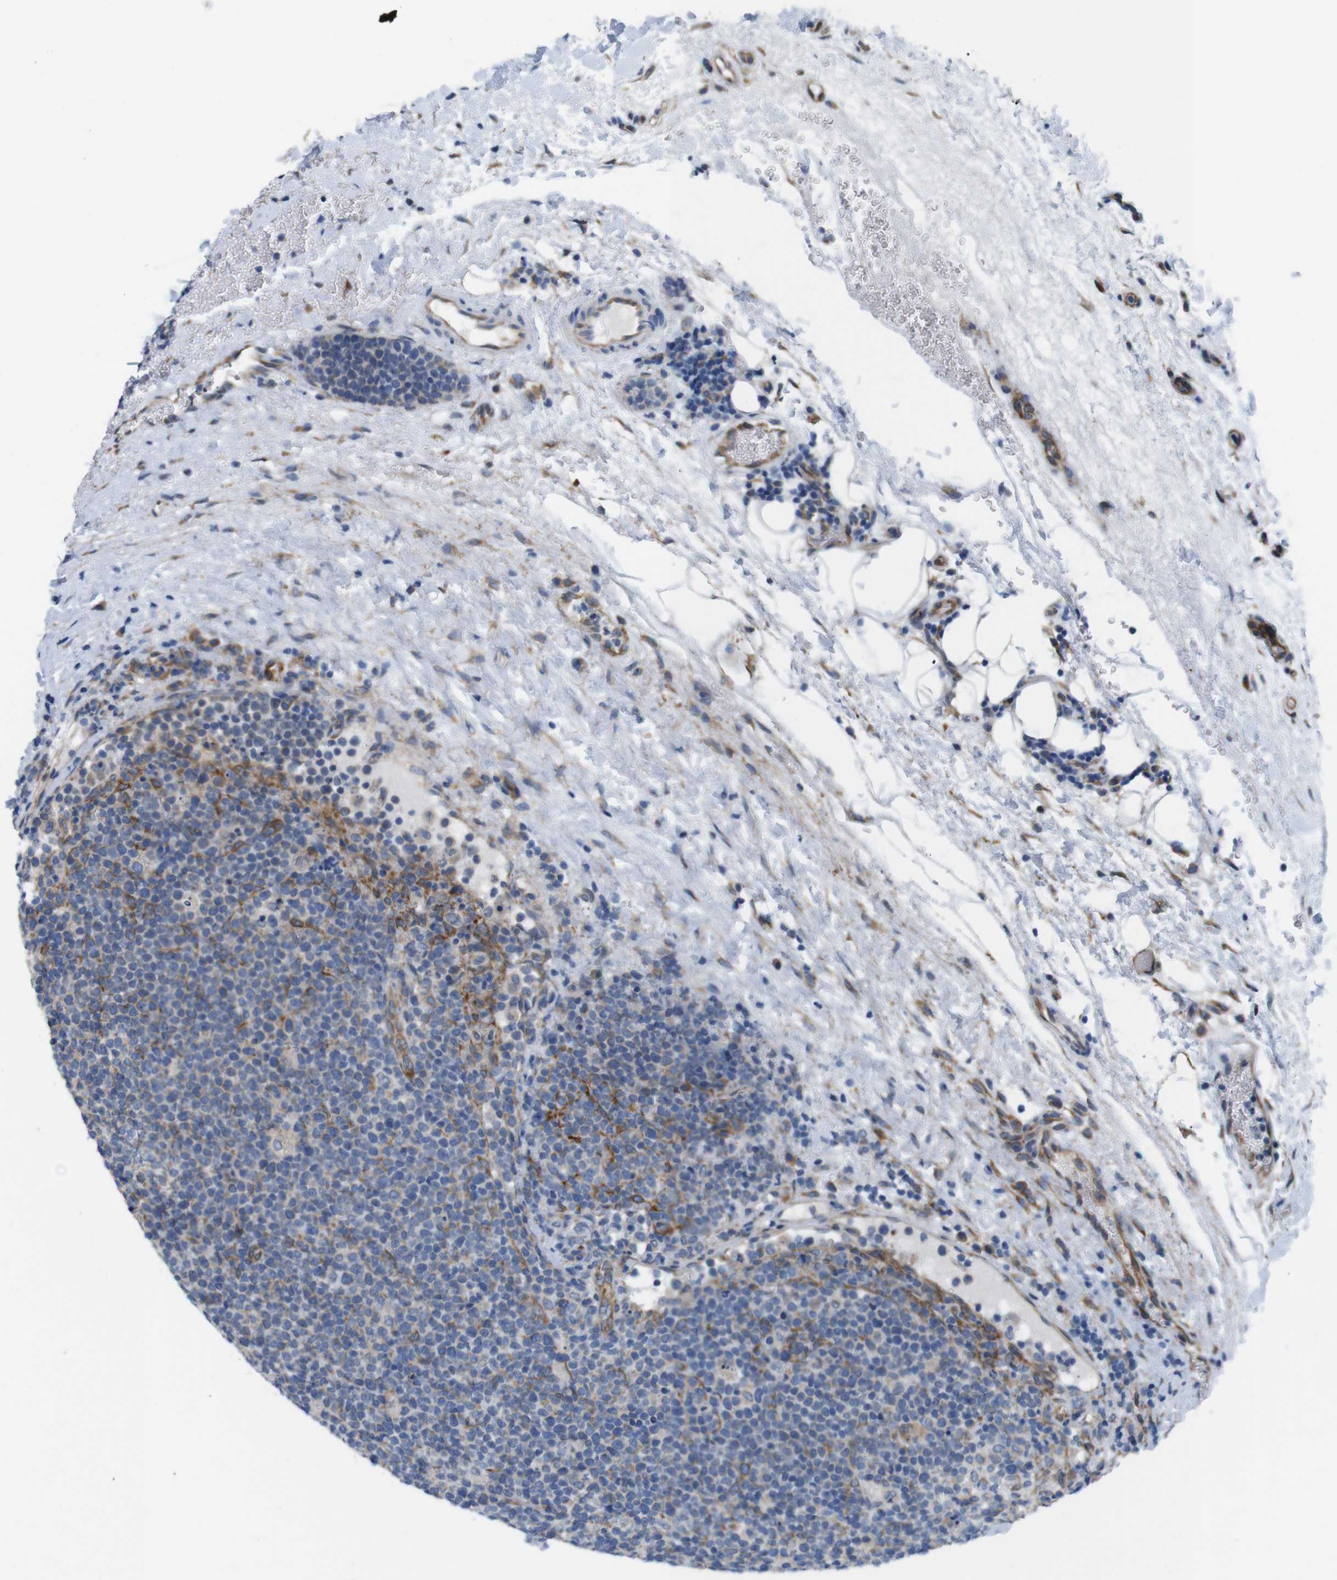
{"staining": {"intensity": "moderate", "quantity": "25%-75%", "location": "cytoplasmic/membranous"}, "tissue": "lymphoma", "cell_type": "Tumor cells", "image_type": "cancer", "snomed": [{"axis": "morphology", "description": "Malignant lymphoma, non-Hodgkin's type, High grade"}, {"axis": "topography", "description": "Lymph node"}], "caption": "High-grade malignant lymphoma, non-Hodgkin's type stained with immunohistochemistry (IHC) shows moderate cytoplasmic/membranous expression in approximately 25%-75% of tumor cells. (Stains: DAB in brown, nuclei in blue, Microscopy: brightfield microscopy at high magnification).", "gene": "HACD3", "patient": {"sex": "male", "age": 61}}